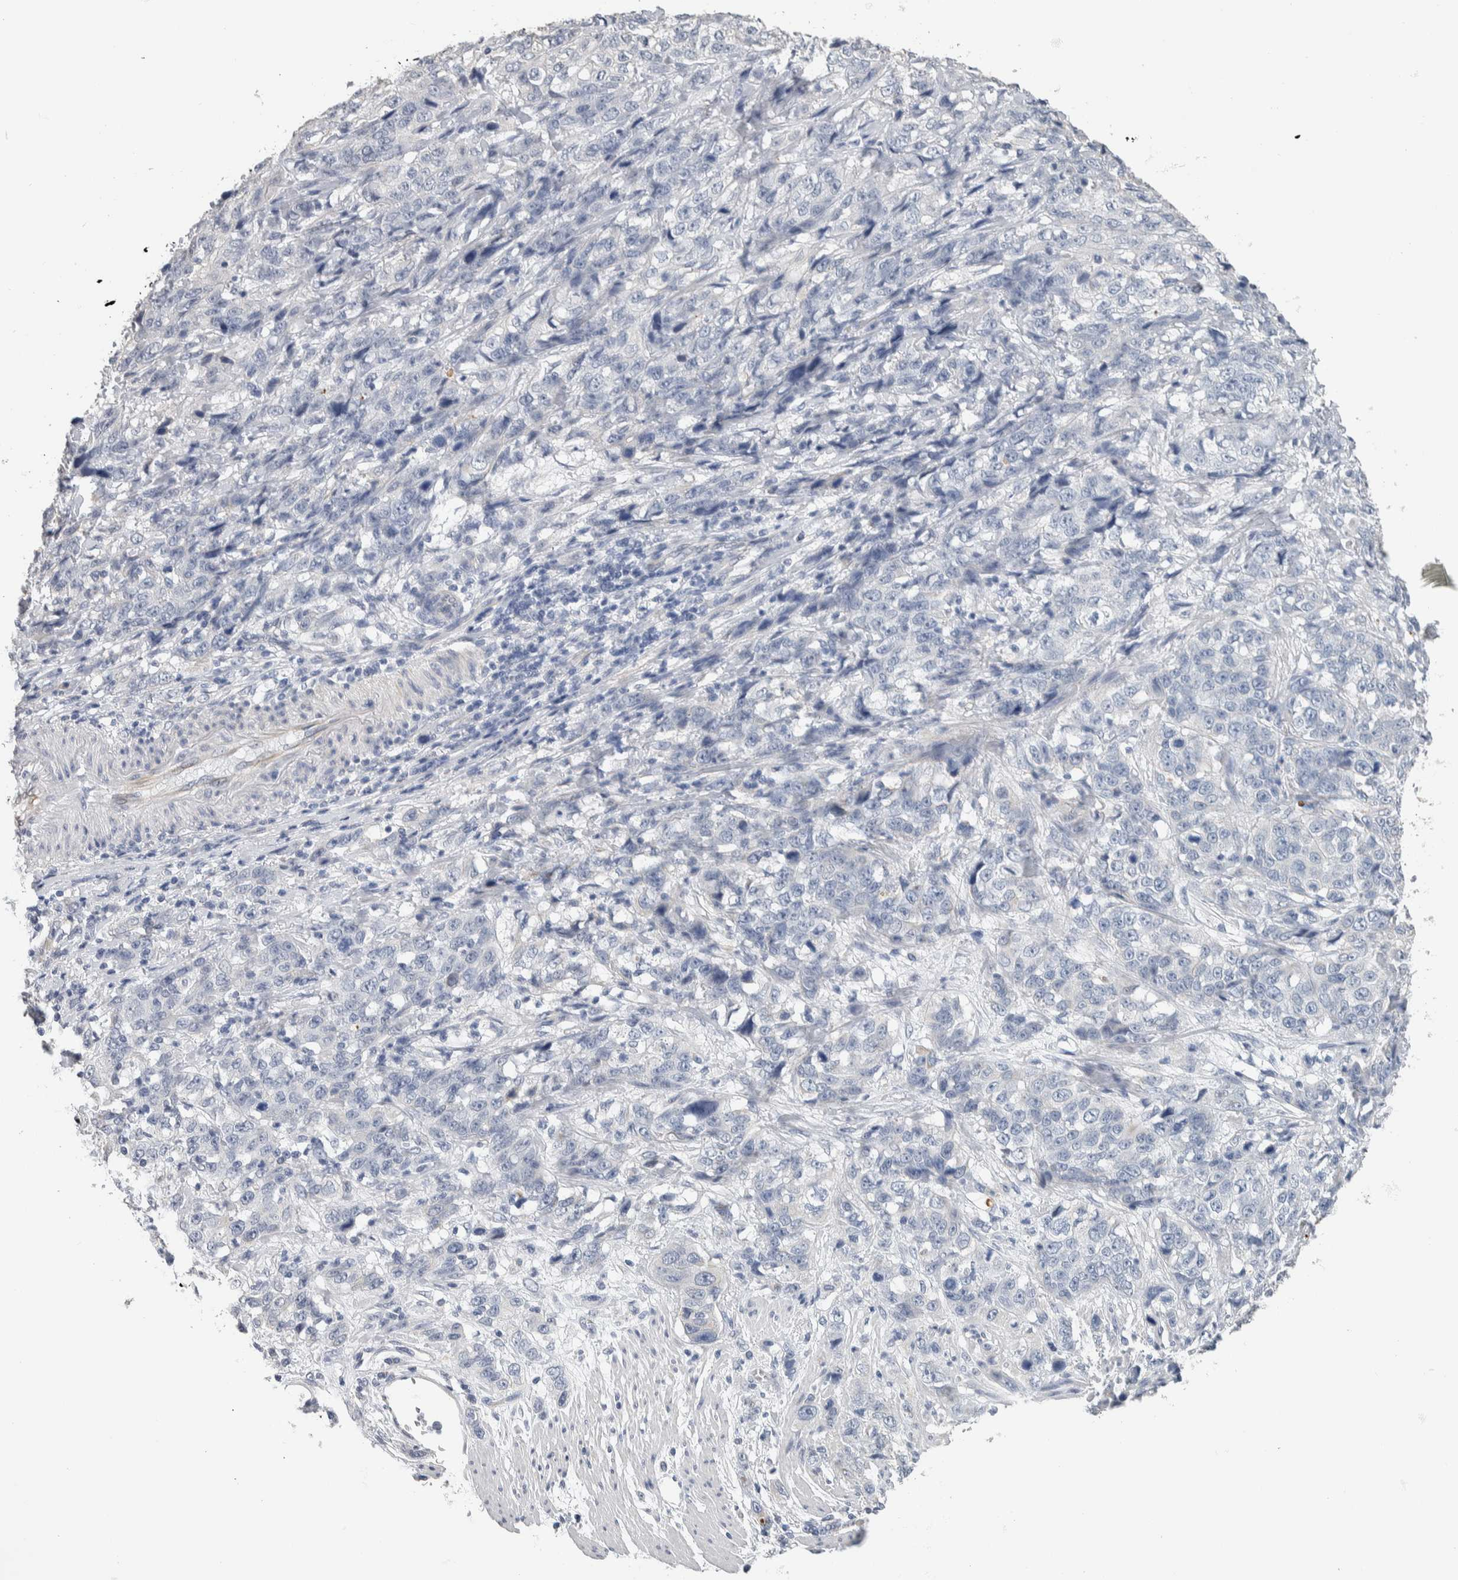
{"staining": {"intensity": "negative", "quantity": "none", "location": "none"}, "tissue": "stomach cancer", "cell_type": "Tumor cells", "image_type": "cancer", "snomed": [{"axis": "morphology", "description": "Adenocarcinoma, NOS"}, {"axis": "topography", "description": "Stomach"}], "caption": "This photomicrograph is of adenocarcinoma (stomach) stained with immunohistochemistry to label a protein in brown with the nuclei are counter-stained blue. There is no expression in tumor cells. (Immunohistochemistry (ihc), brightfield microscopy, high magnification).", "gene": "NEFM", "patient": {"sex": "male", "age": 48}}